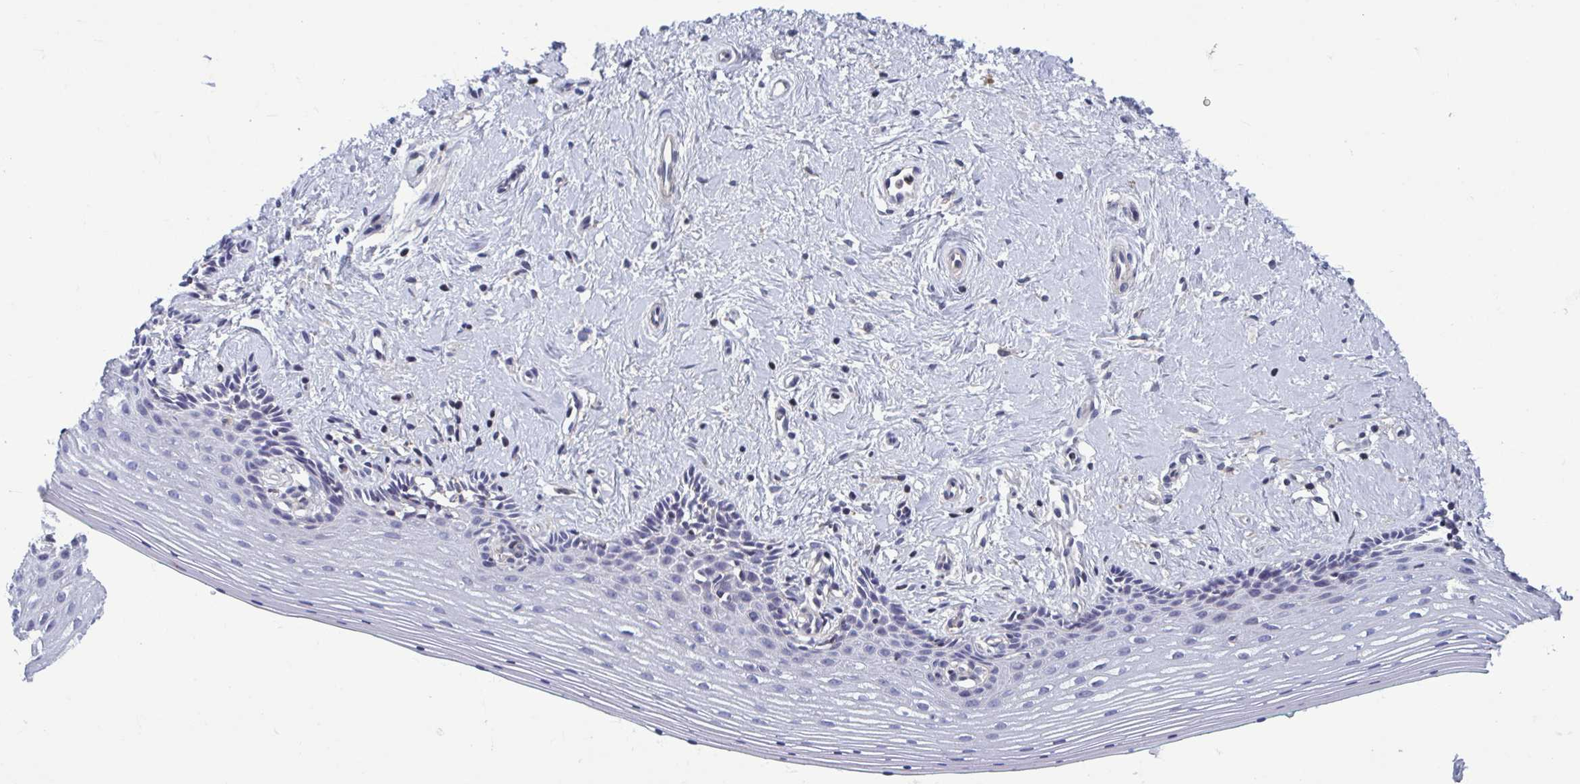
{"staining": {"intensity": "negative", "quantity": "none", "location": "none"}, "tissue": "vagina", "cell_type": "Squamous epithelial cells", "image_type": "normal", "snomed": [{"axis": "morphology", "description": "Normal tissue, NOS"}, {"axis": "topography", "description": "Vagina"}], "caption": "An immunohistochemistry histopathology image of normal vagina is shown. There is no staining in squamous epithelial cells of vagina. The staining was performed using DAB (3,3'-diaminobenzidine) to visualize the protein expression in brown, while the nuclei were stained in blue with hematoxylin (Magnification: 20x).", "gene": "LRRC38", "patient": {"sex": "female", "age": 42}}